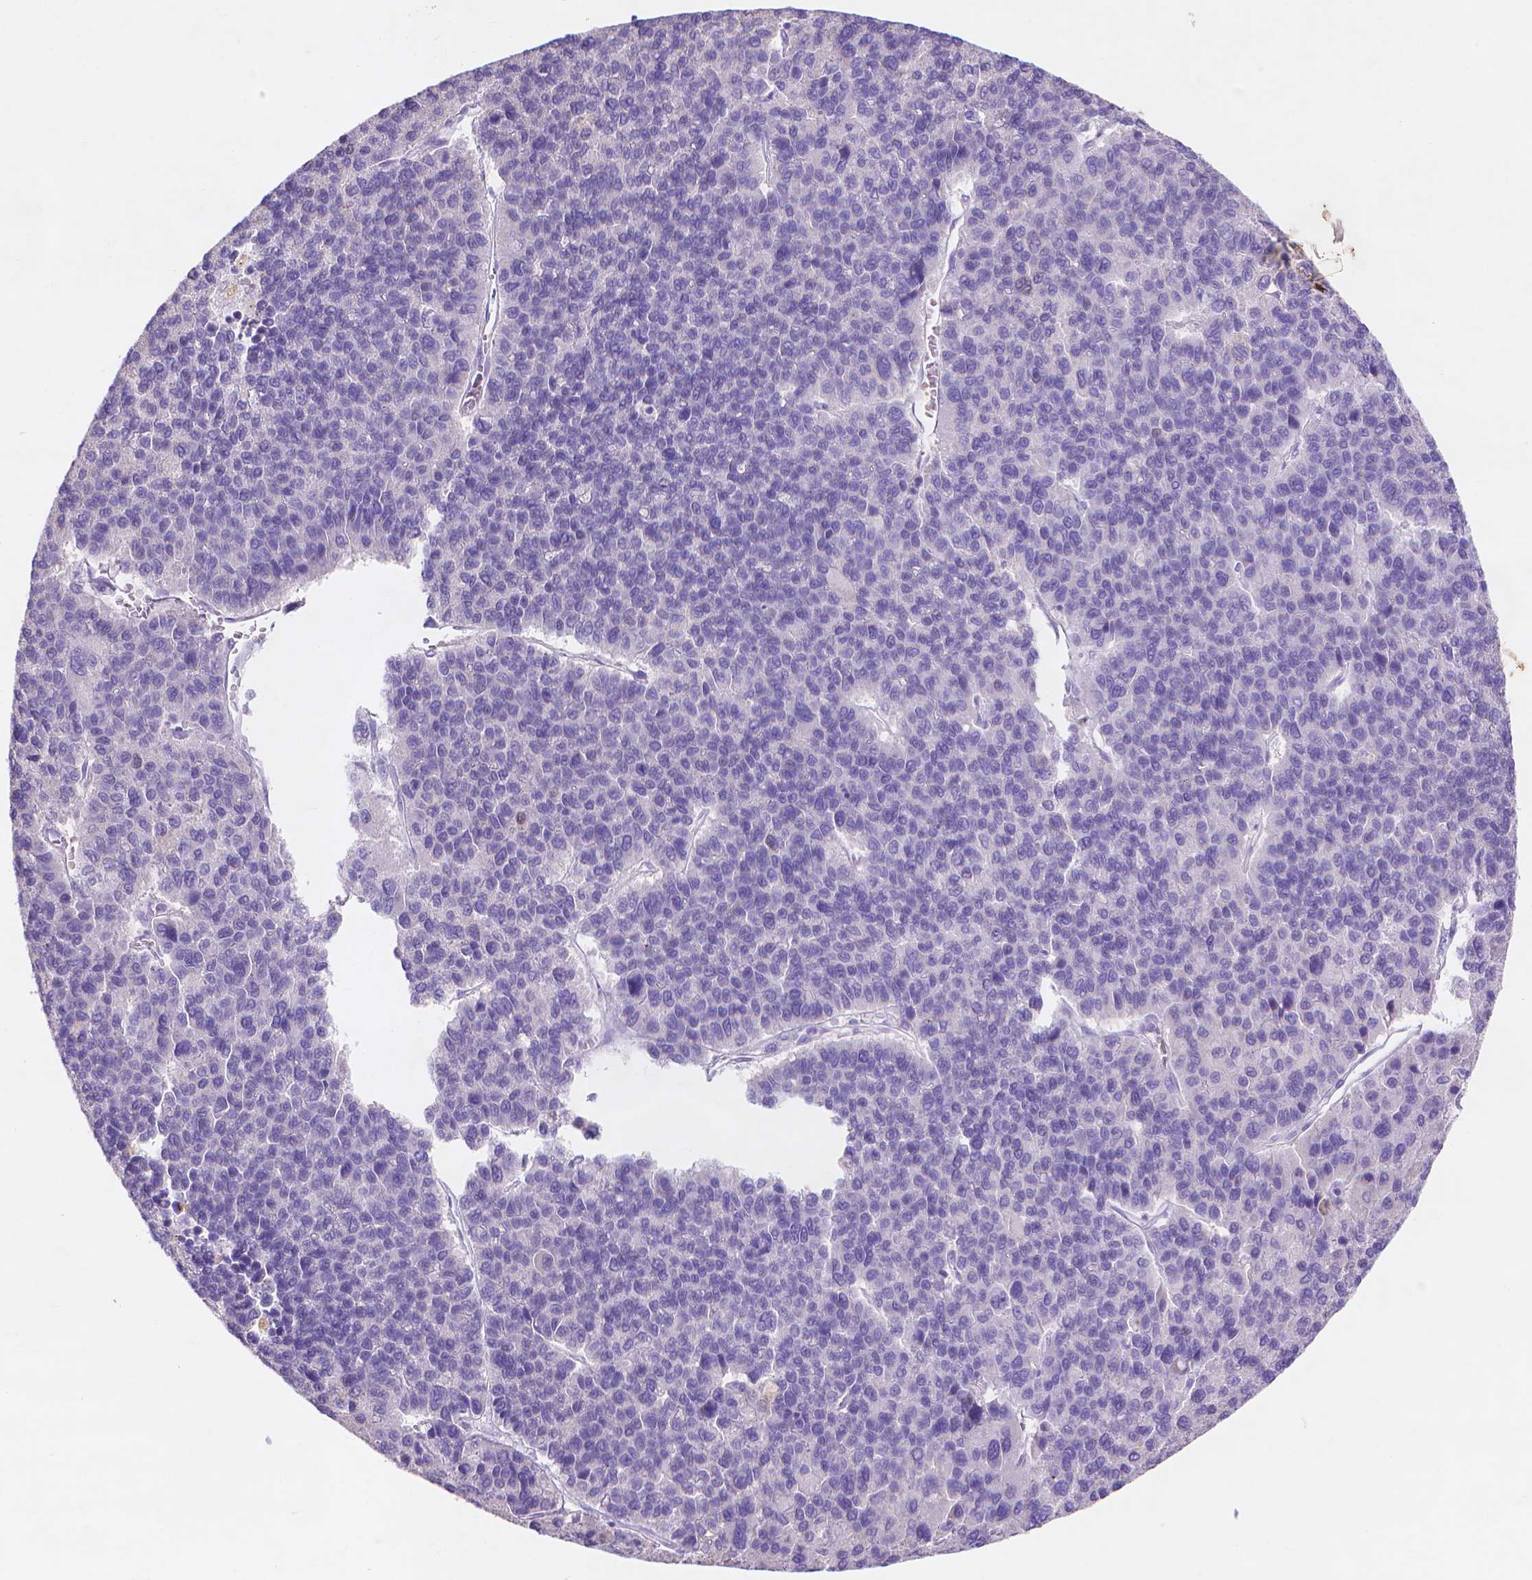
{"staining": {"intensity": "negative", "quantity": "none", "location": "none"}, "tissue": "liver cancer", "cell_type": "Tumor cells", "image_type": "cancer", "snomed": [{"axis": "morphology", "description": "Carcinoma, Hepatocellular, NOS"}, {"axis": "topography", "description": "Liver"}], "caption": "An image of liver cancer (hepatocellular carcinoma) stained for a protein shows no brown staining in tumor cells. (Stains: DAB immunohistochemistry with hematoxylin counter stain, Microscopy: brightfield microscopy at high magnification).", "gene": "MMP11", "patient": {"sex": "female", "age": 41}}